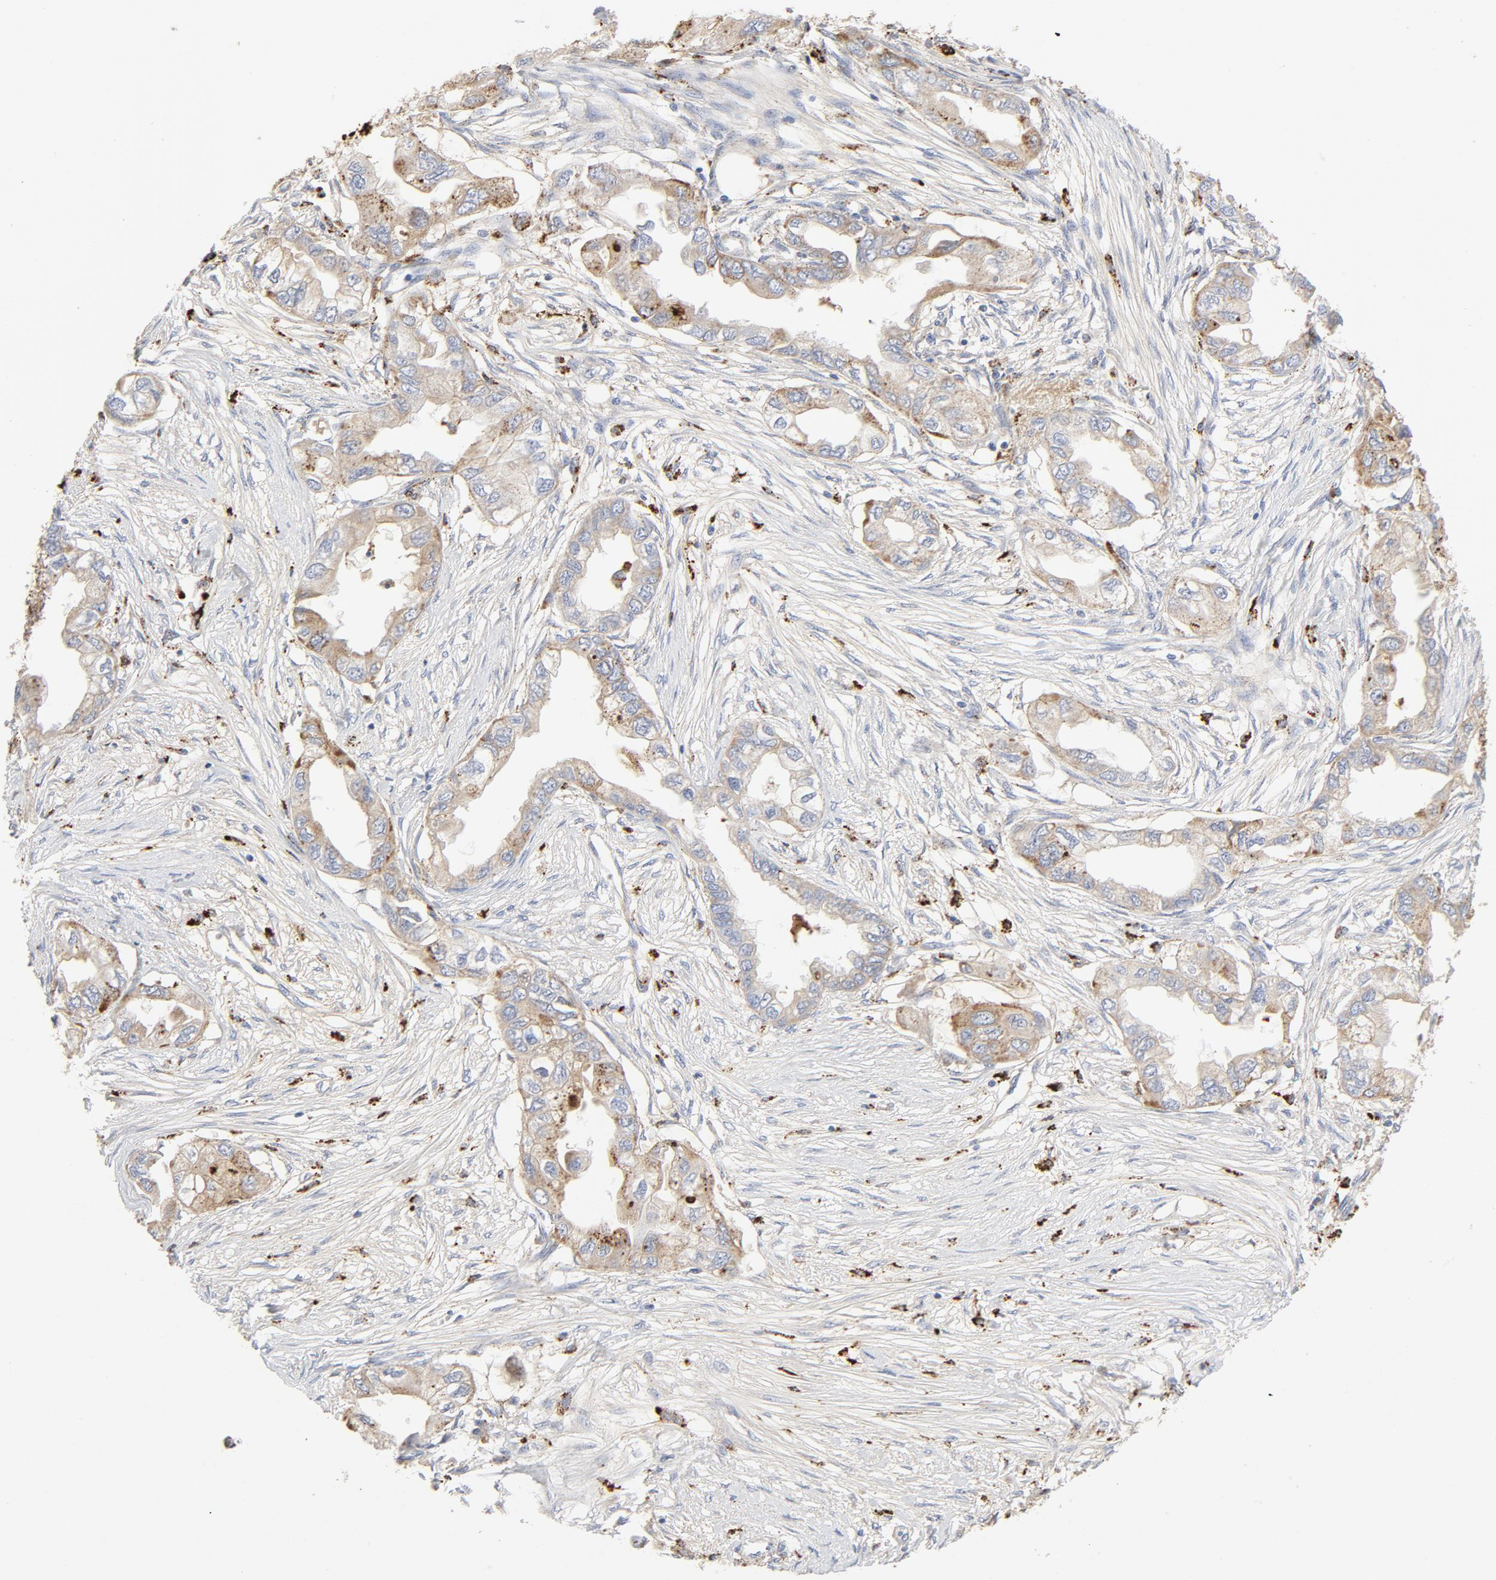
{"staining": {"intensity": "weak", "quantity": "25%-75%", "location": "cytoplasmic/membranous"}, "tissue": "endometrial cancer", "cell_type": "Tumor cells", "image_type": "cancer", "snomed": [{"axis": "morphology", "description": "Adenocarcinoma, NOS"}, {"axis": "topography", "description": "Endometrium"}], "caption": "Tumor cells show low levels of weak cytoplasmic/membranous positivity in approximately 25%-75% of cells in human endometrial cancer (adenocarcinoma). (brown staining indicates protein expression, while blue staining denotes nuclei).", "gene": "MAGEB17", "patient": {"sex": "female", "age": 67}}